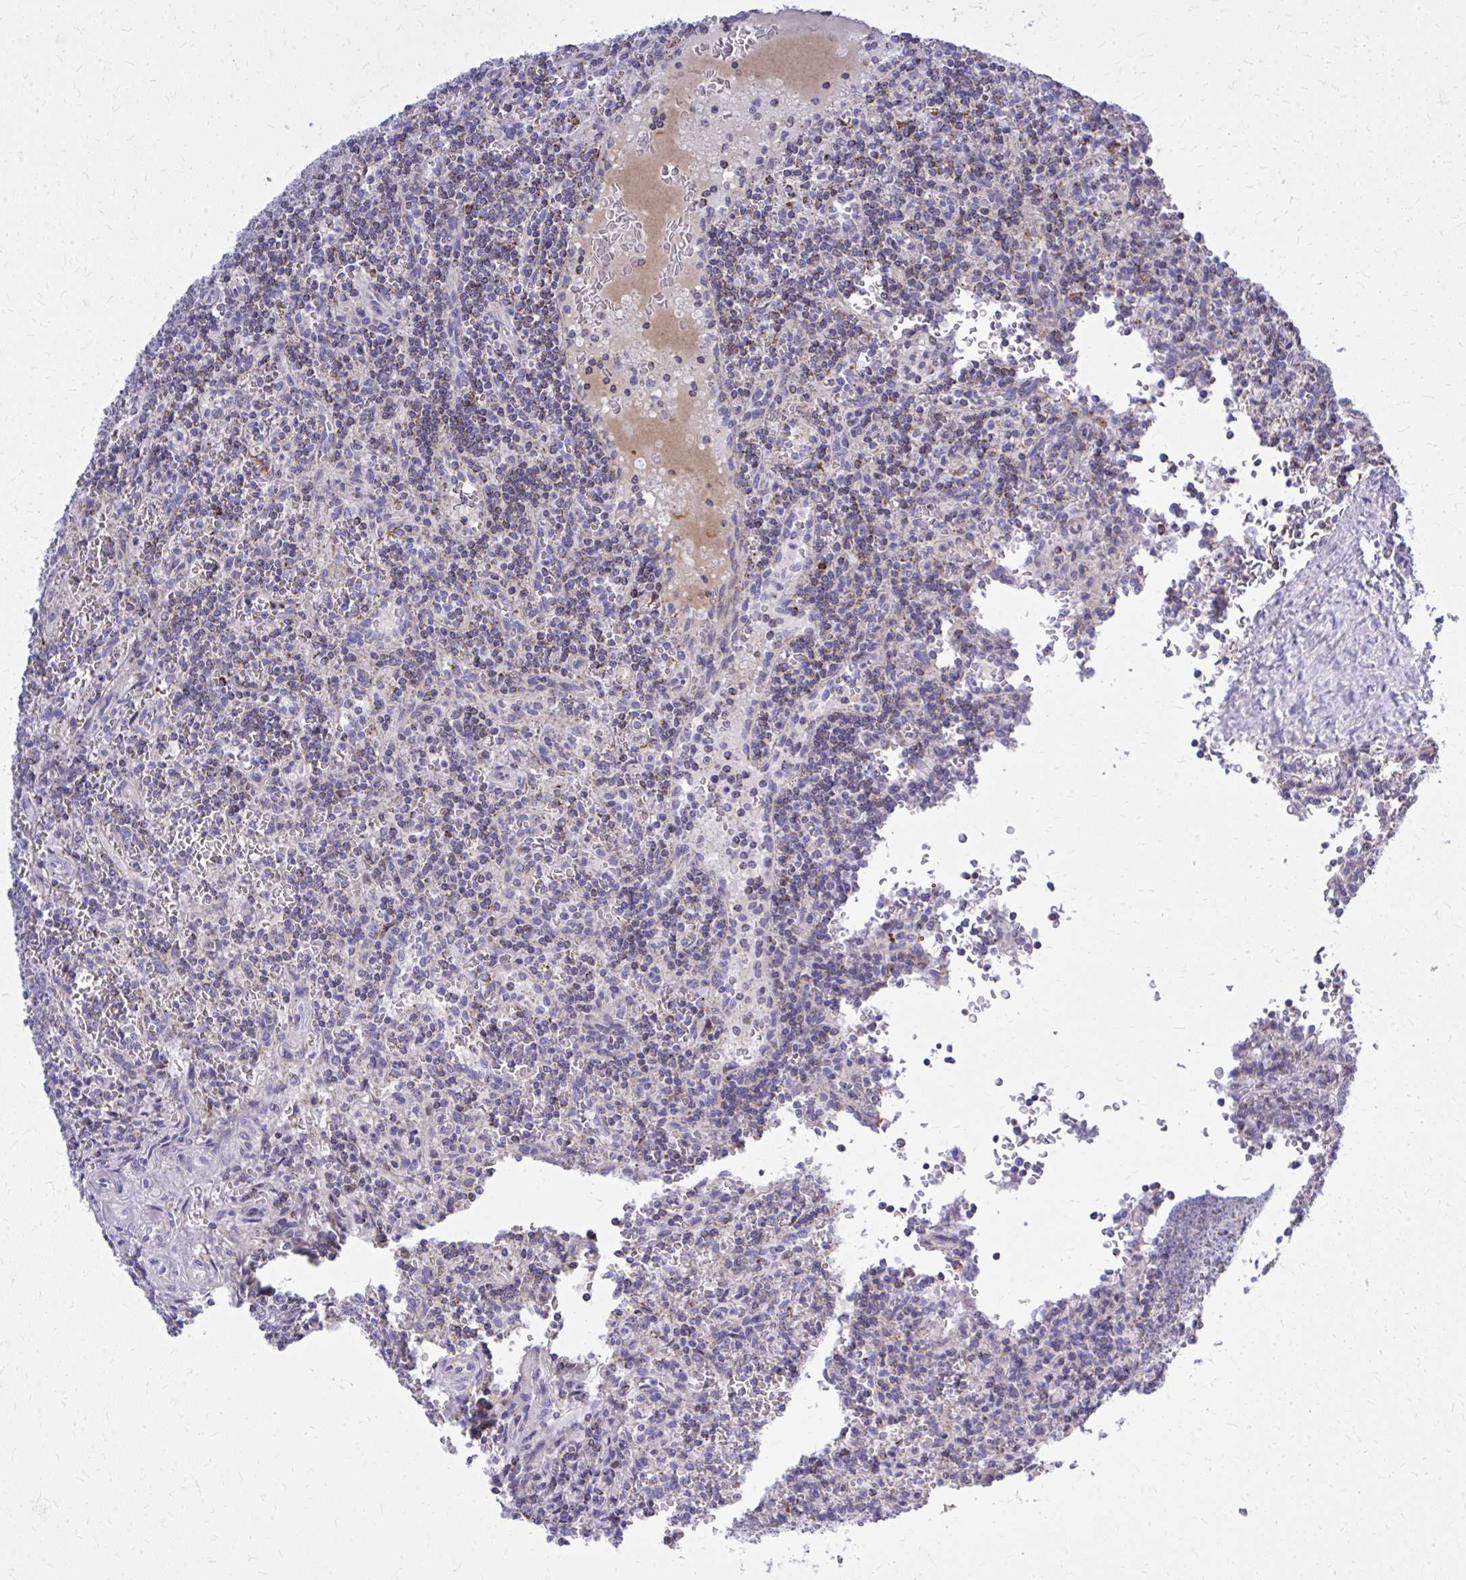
{"staining": {"intensity": "moderate", "quantity": "<25%", "location": "cytoplasmic/membranous"}, "tissue": "lymphoma", "cell_type": "Tumor cells", "image_type": "cancer", "snomed": [{"axis": "morphology", "description": "Malignant lymphoma, non-Hodgkin's type, Low grade"}, {"axis": "topography", "description": "Spleen"}], "caption": "Brown immunohistochemical staining in human lymphoma demonstrates moderate cytoplasmic/membranous staining in approximately <25% of tumor cells.", "gene": "ZNF362", "patient": {"sex": "male", "age": 73}}